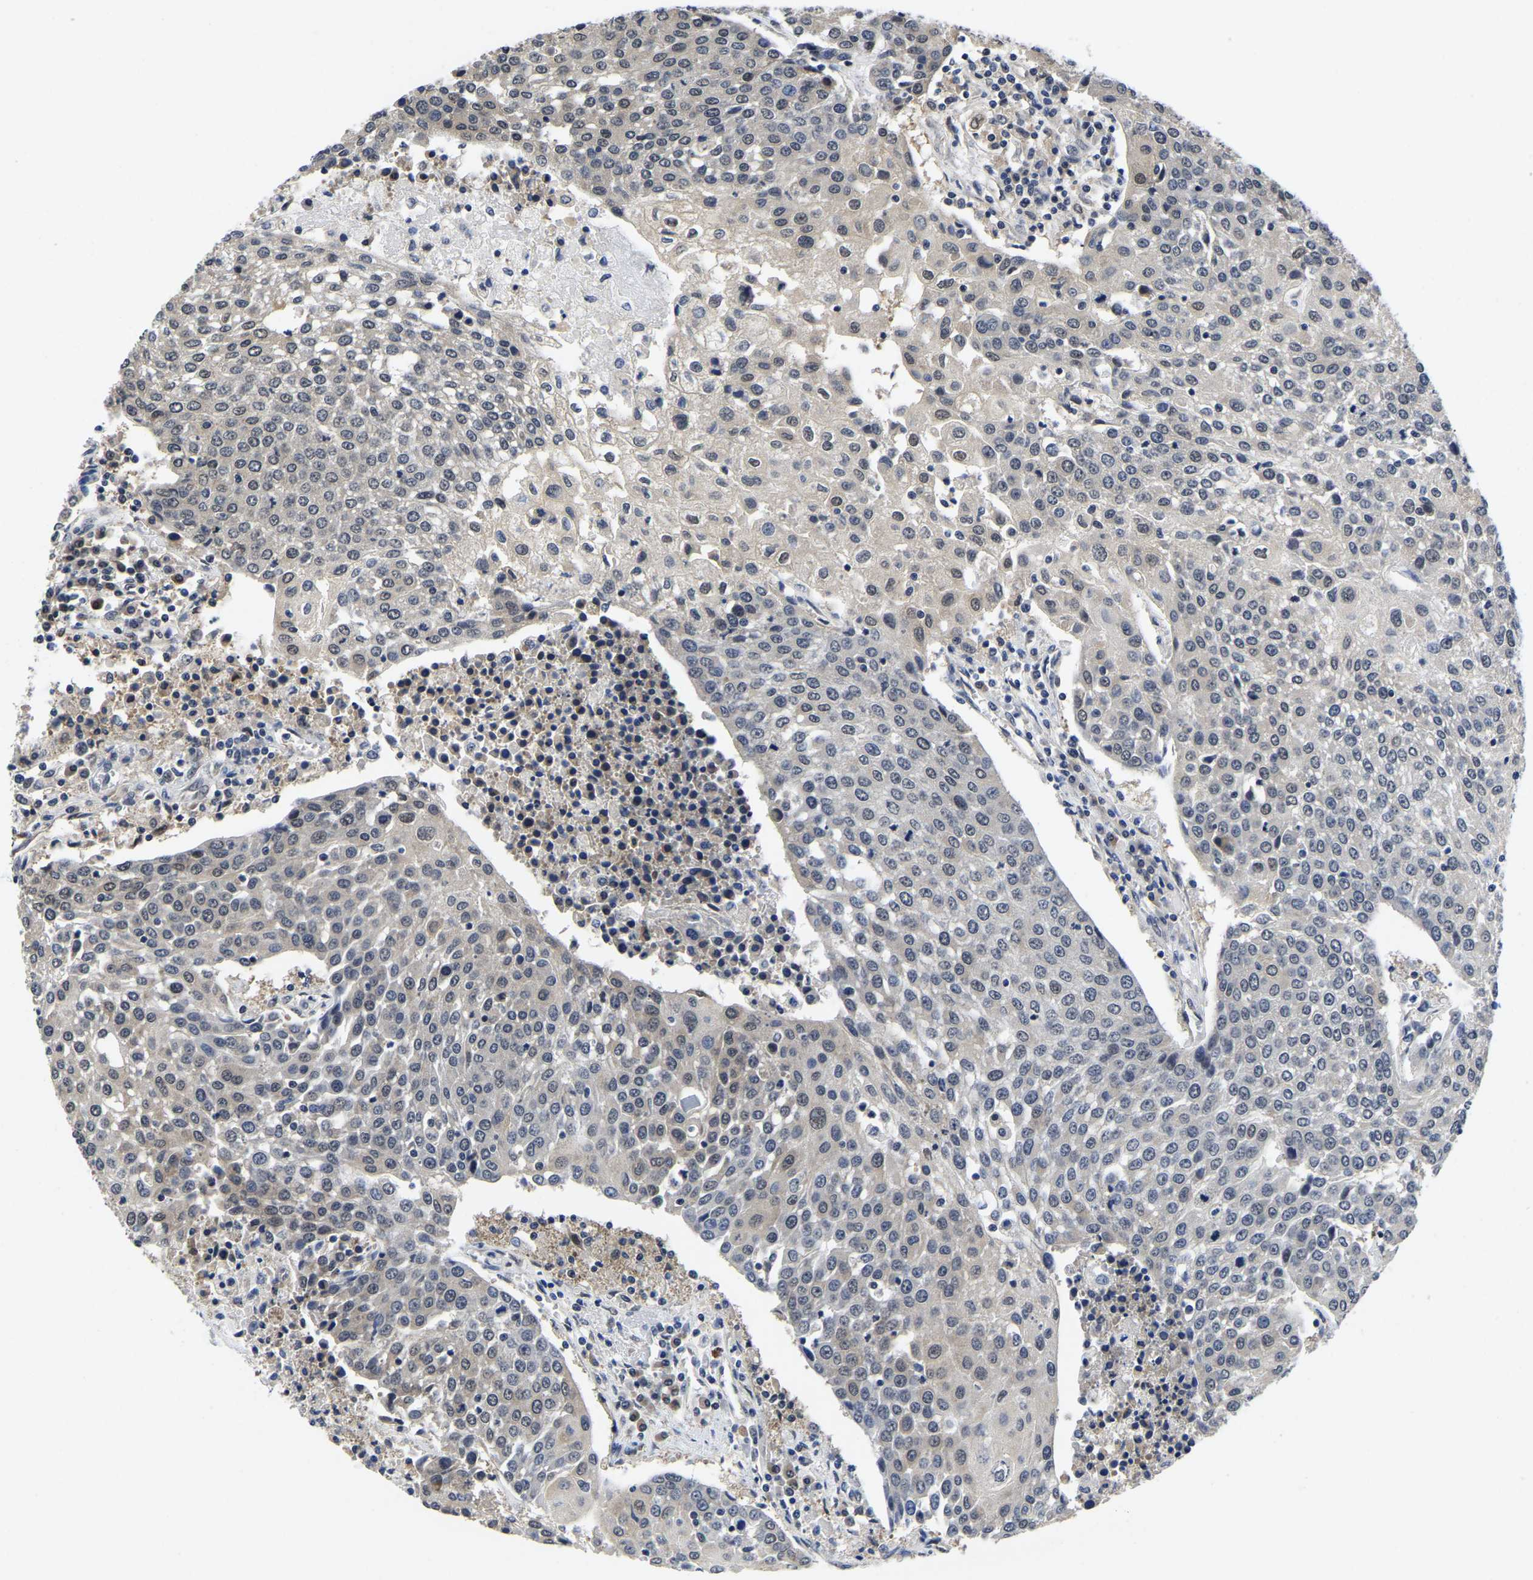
{"staining": {"intensity": "weak", "quantity": "<25%", "location": "nuclear"}, "tissue": "urothelial cancer", "cell_type": "Tumor cells", "image_type": "cancer", "snomed": [{"axis": "morphology", "description": "Urothelial carcinoma, High grade"}, {"axis": "topography", "description": "Urinary bladder"}], "caption": "This histopathology image is of high-grade urothelial carcinoma stained with immunohistochemistry to label a protein in brown with the nuclei are counter-stained blue. There is no expression in tumor cells. (DAB (3,3'-diaminobenzidine) immunohistochemistry (IHC) with hematoxylin counter stain).", "gene": "MCOLN2", "patient": {"sex": "female", "age": 85}}